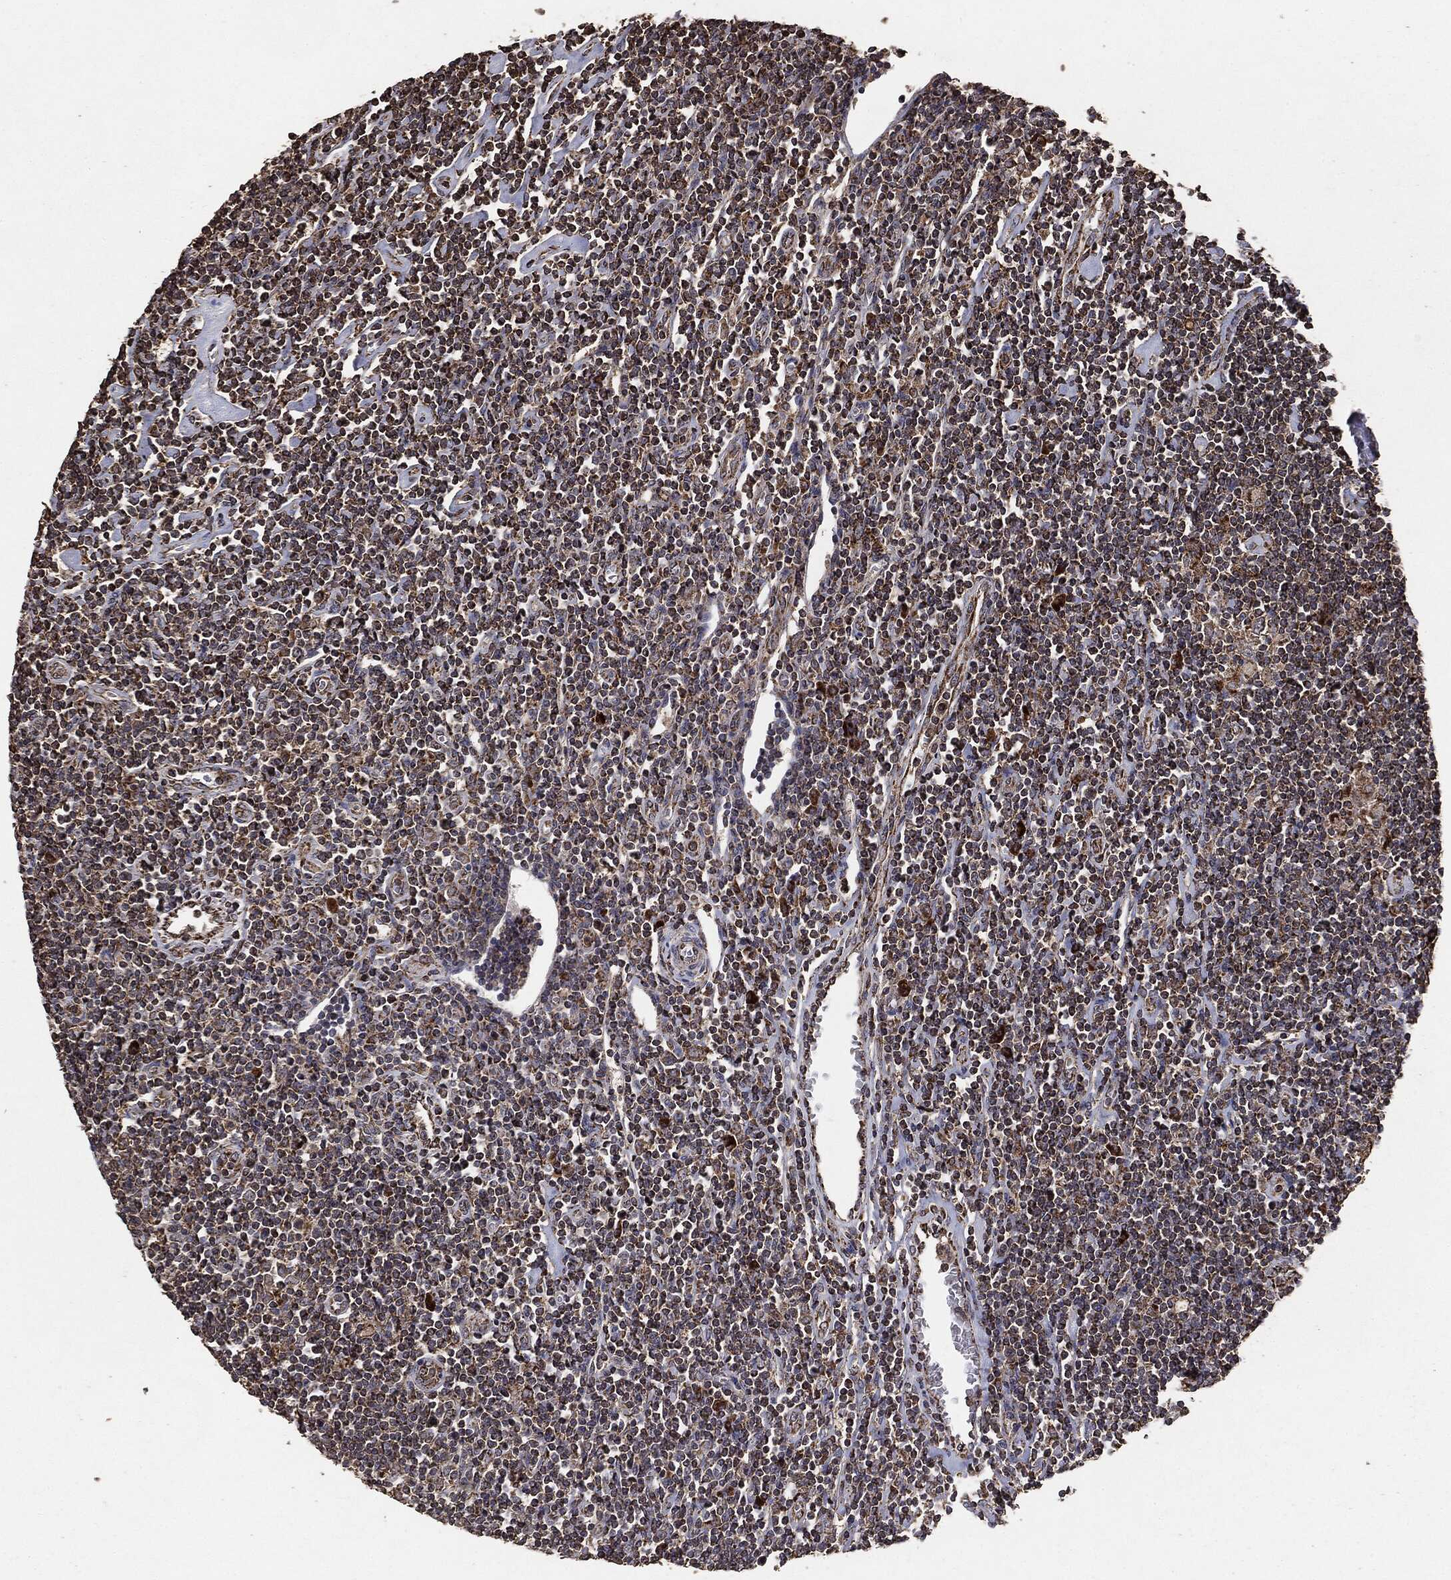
{"staining": {"intensity": "negative", "quantity": "none", "location": "none"}, "tissue": "lymphoma", "cell_type": "Tumor cells", "image_type": "cancer", "snomed": [{"axis": "morphology", "description": "Hodgkin's disease, NOS"}, {"axis": "topography", "description": "Lymph node"}], "caption": "Immunohistochemical staining of human lymphoma exhibits no significant staining in tumor cells.", "gene": "MTOR", "patient": {"sex": "male", "age": 40}}